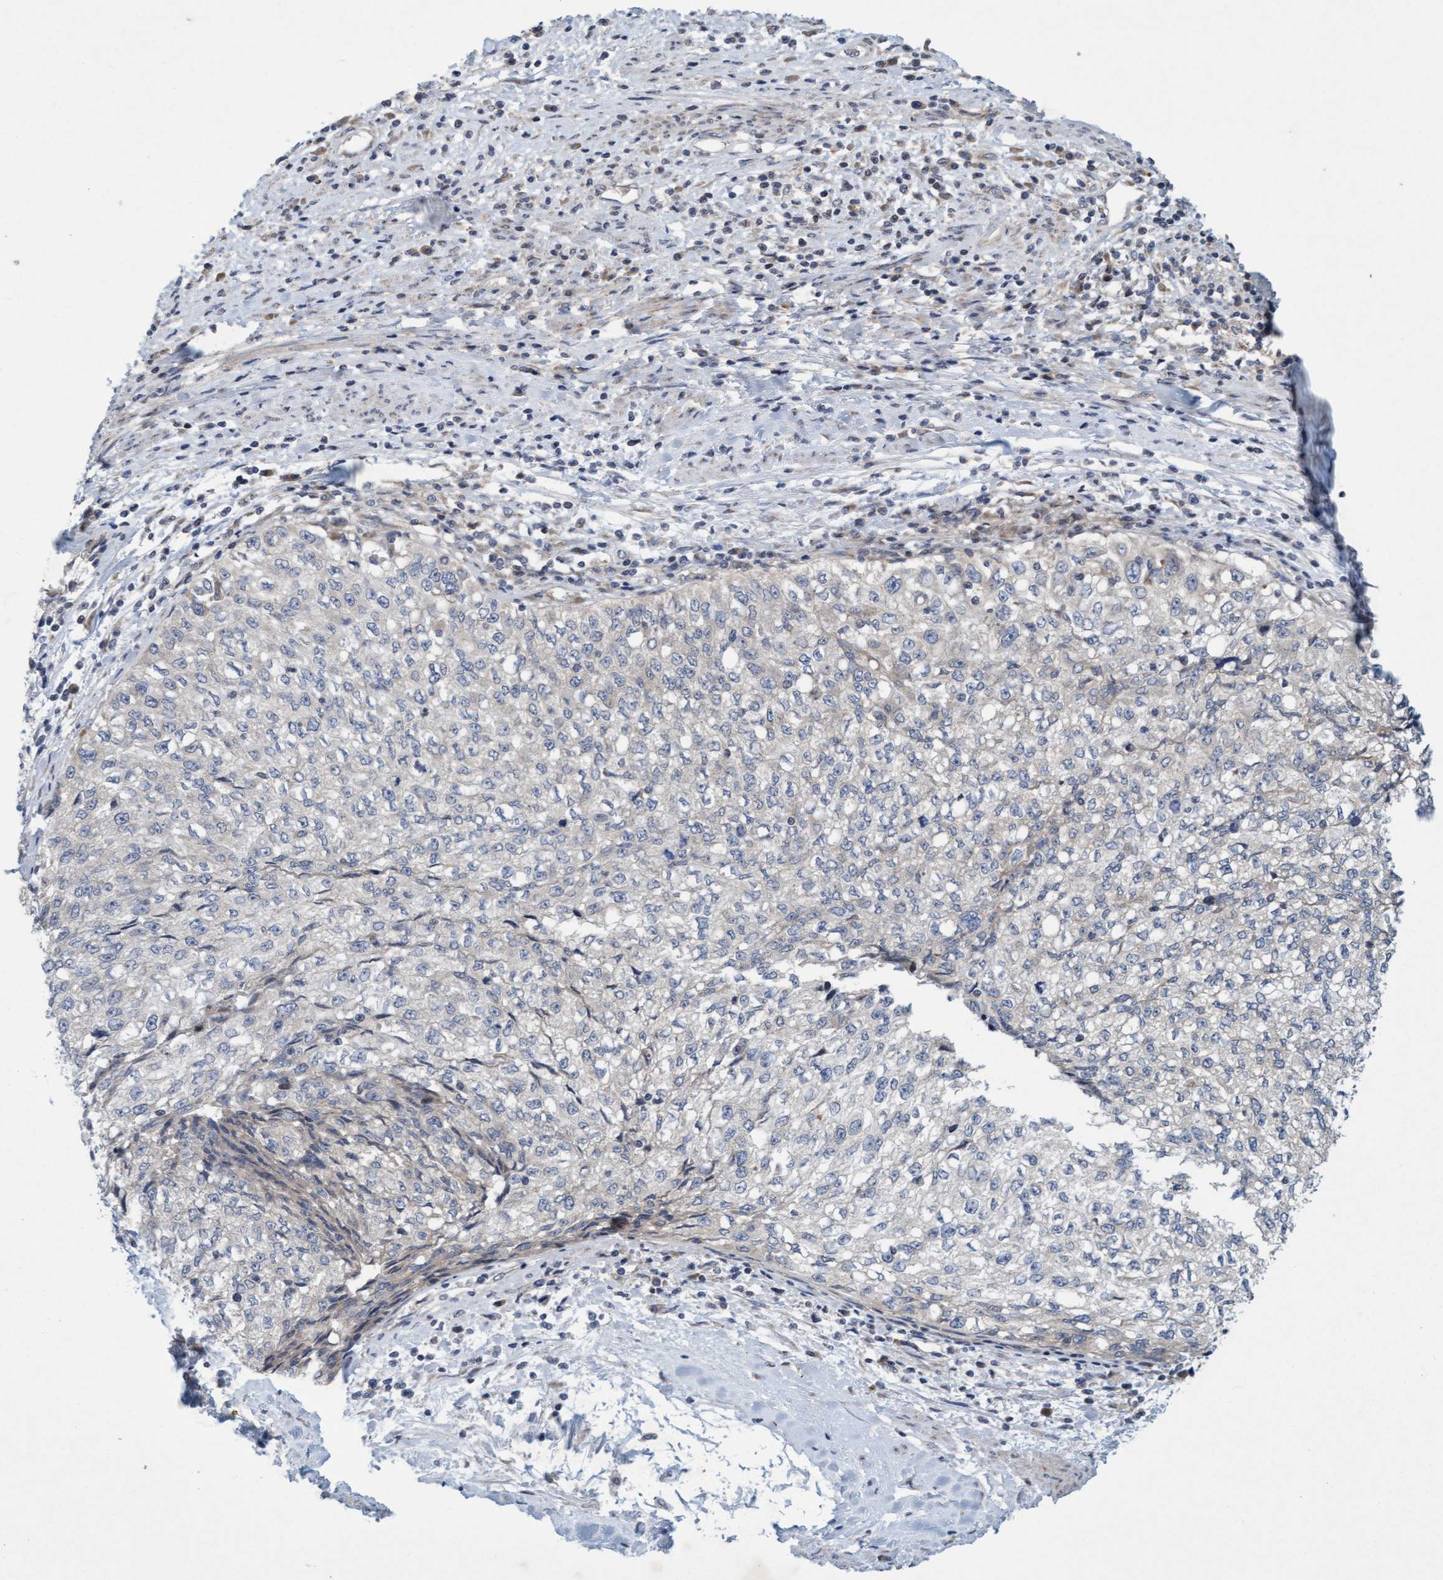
{"staining": {"intensity": "negative", "quantity": "none", "location": "none"}, "tissue": "cervical cancer", "cell_type": "Tumor cells", "image_type": "cancer", "snomed": [{"axis": "morphology", "description": "Squamous cell carcinoma, NOS"}, {"axis": "topography", "description": "Cervix"}], "caption": "Immunohistochemistry micrograph of neoplastic tissue: cervical squamous cell carcinoma stained with DAB (3,3'-diaminobenzidine) shows no significant protein expression in tumor cells.", "gene": "DDHD2", "patient": {"sex": "female", "age": 57}}